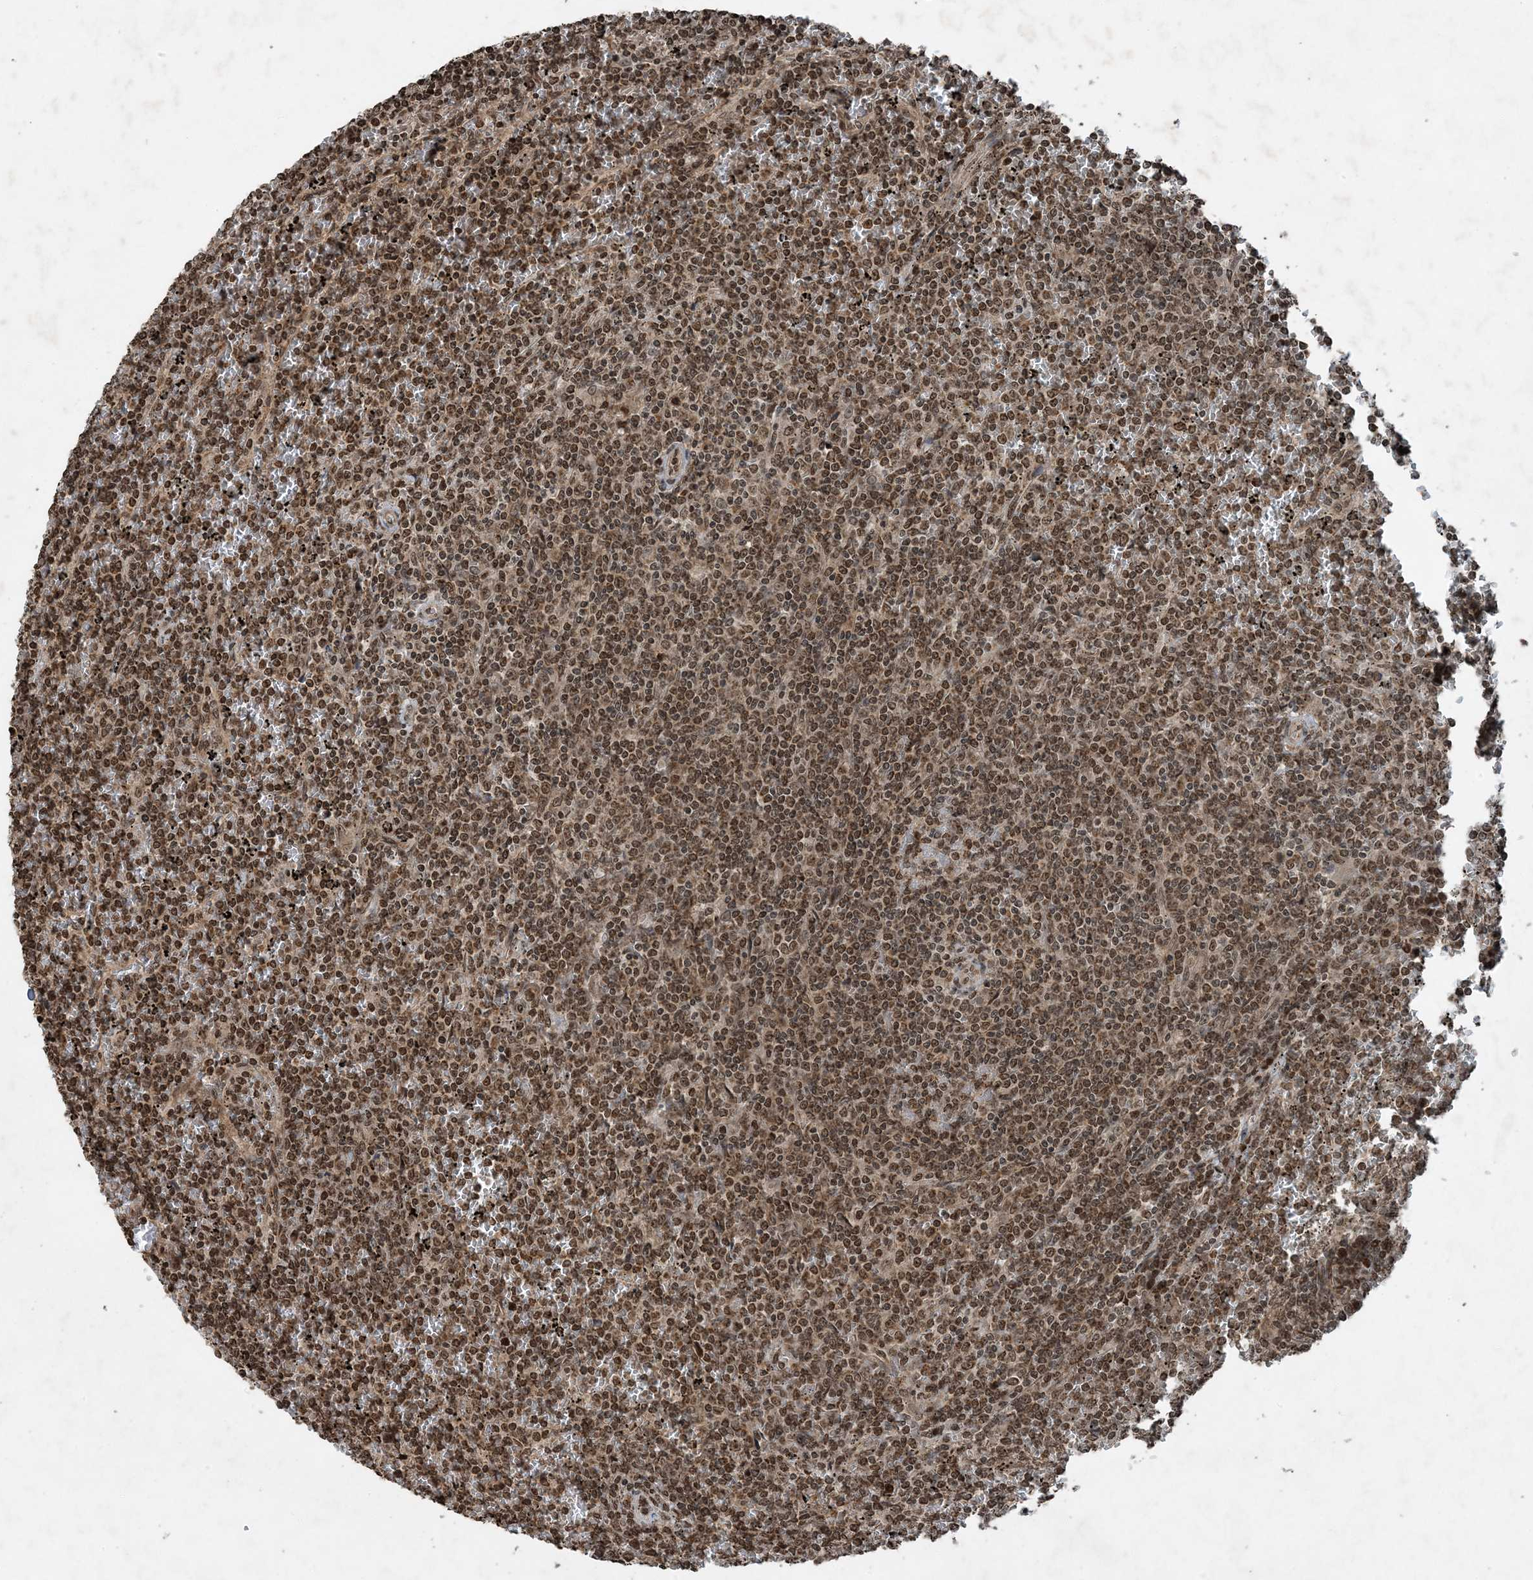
{"staining": {"intensity": "moderate", "quantity": ">75%", "location": "nuclear"}, "tissue": "lymphoma", "cell_type": "Tumor cells", "image_type": "cancer", "snomed": [{"axis": "morphology", "description": "Malignant lymphoma, non-Hodgkin's type, Low grade"}, {"axis": "topography", "description": "Spleen"}], "caption": "A micrograph showing moderate nuclear expression in approximately >75% of tumor cells in lymphoma, as visualized by brown immunohistochemical staining.", "gene": "ZFAND2B", "patient": {"sex": "female", "age": 19}}